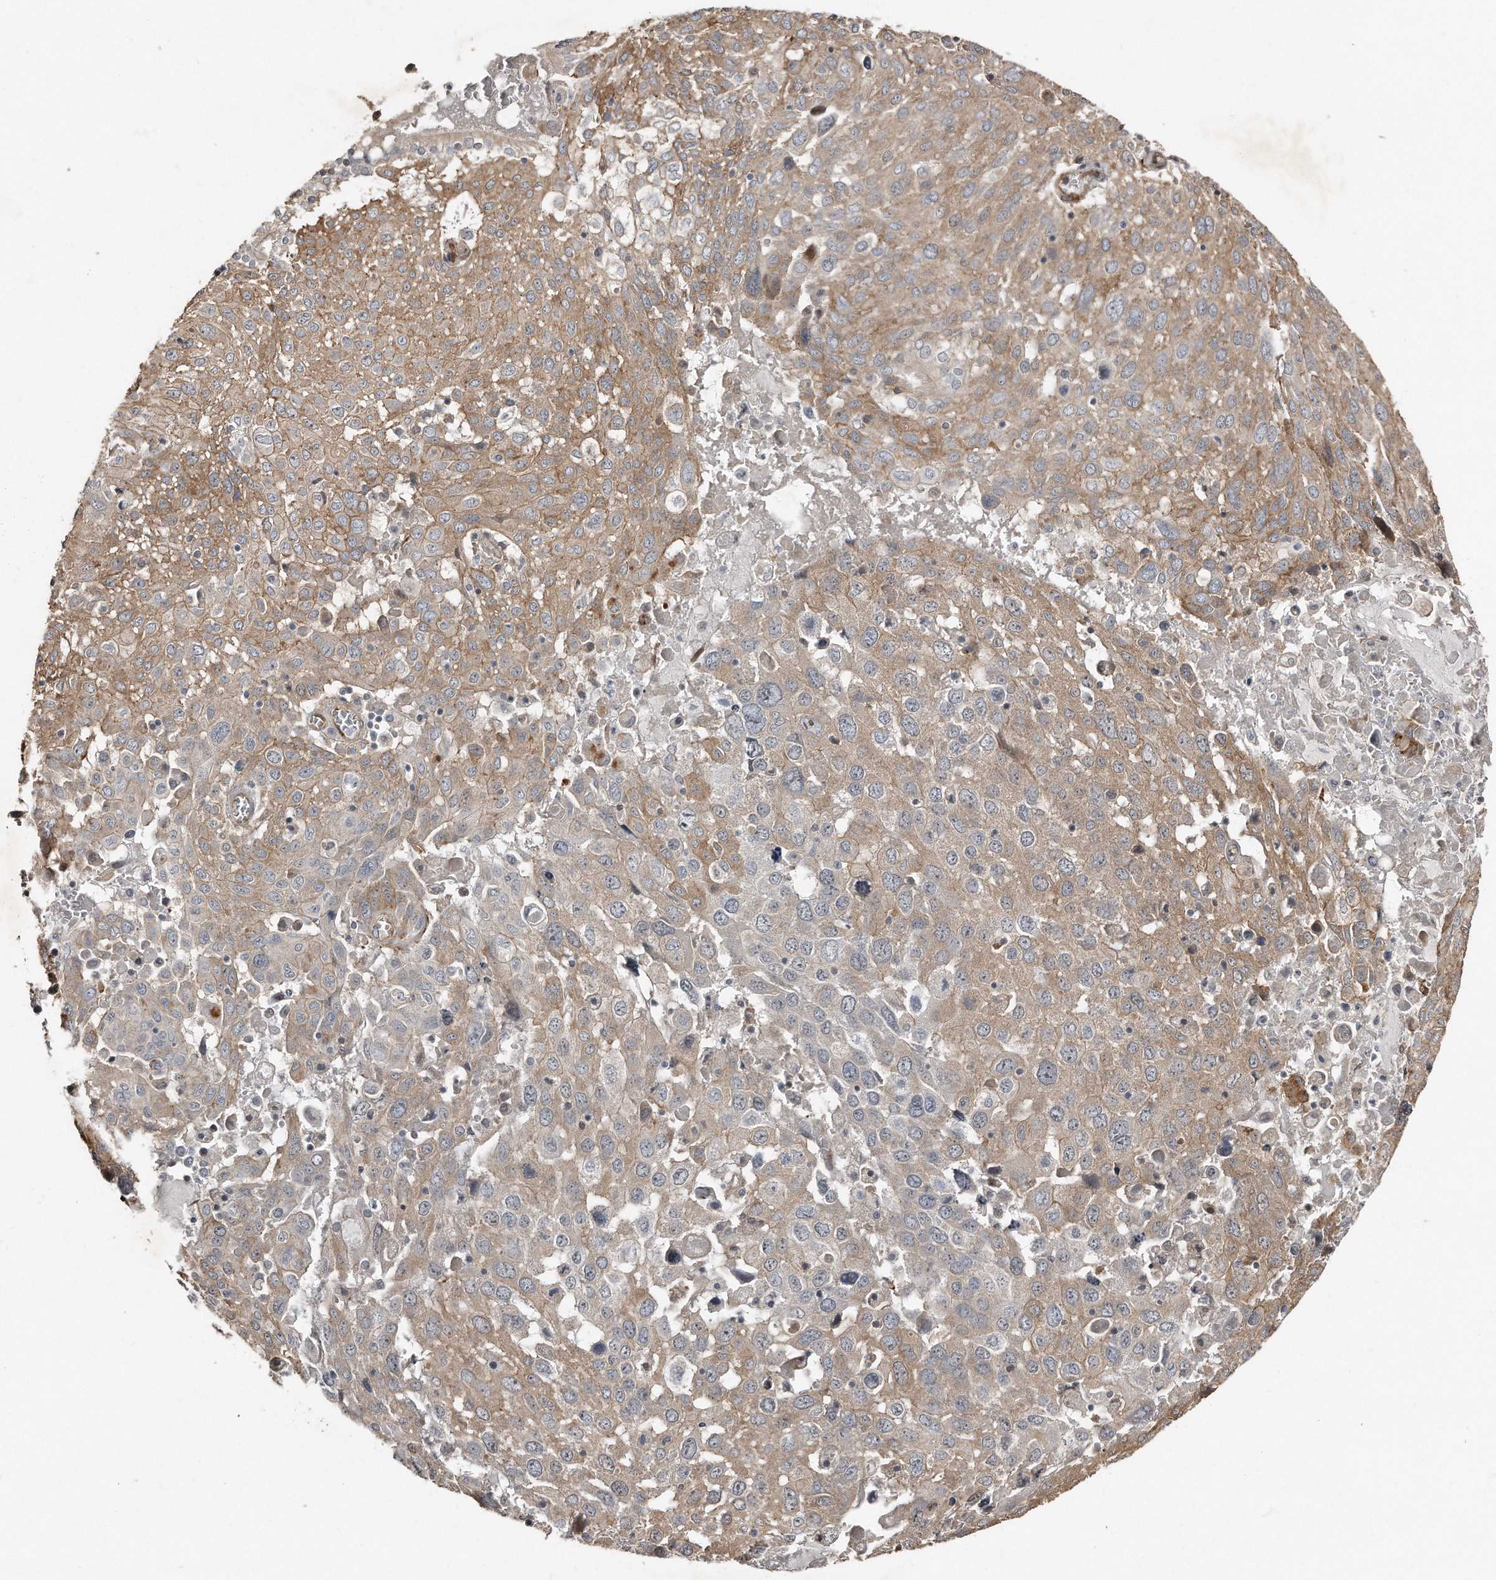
{"staining": {"intensity": "moderate", "quantity": "25%-75%", "location": "cytoplasmic/membranous"}, "tissue": "lung cancer", "cell_type": "Tumor cells", "image_type": "cancer", "snomed": [{"axis": "morphology", "description": "Squamous cell carcinoma, NOS"}, {"axis": "topography", "description": "Lung"}], "caption": "Human squamous cell carcinoma (lung) stained with a protein marker reveals moderate staining in tumor cells.", "gene": "SNAP47", "patient": {"sex": "male", "age": 65}}